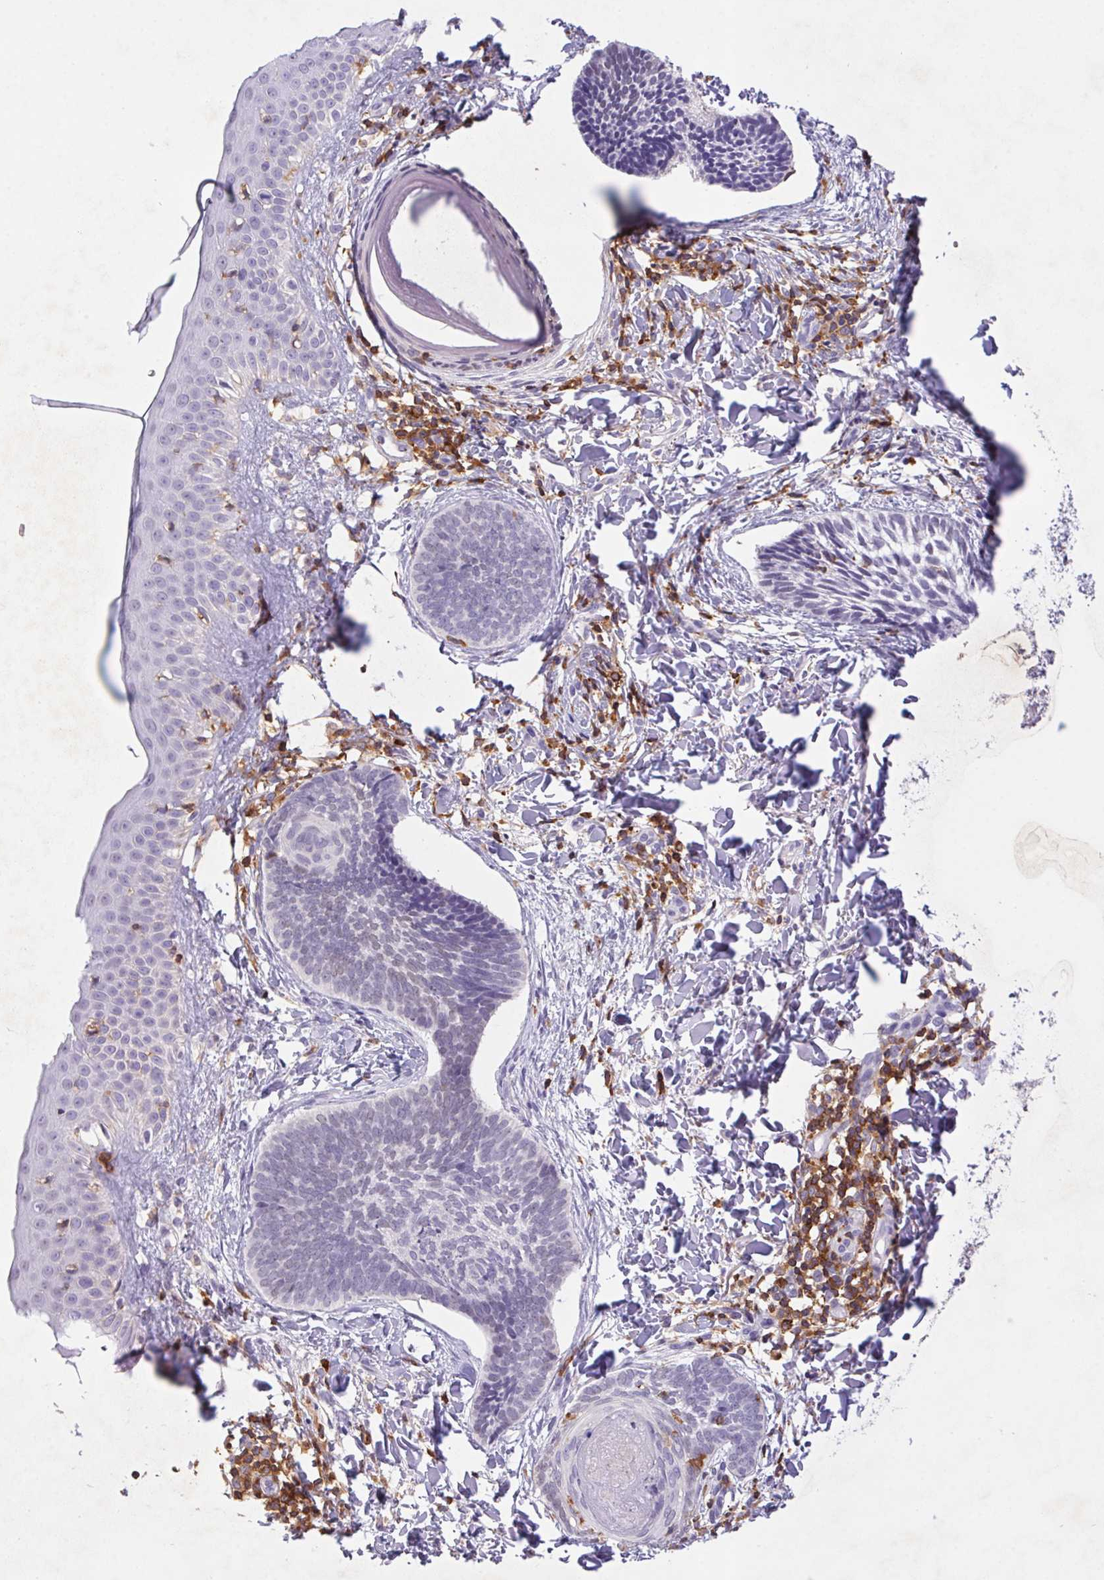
{"staining": {"intensity": "negative", "quantity": "none", "location": "none"}, "tissue": "skin cancer", "cell_type": "Tumor cells", "image_type": "cancer", "snomed": [{"axis": "morphology", "description": "Normal tissue, NOS"}, {"axis": "morphology", "description": "Basal cell carcinoma"}, {"axis": "topography", "description": "Skin"}], "caption": "High magnification brightfield microscopy of basal cell carcinoma (skin) stained with DAB (brown) and counterstained with hematoxylin (blue): tumor cells show no significant expression.", "gene": "APBB1IP", "patient": {"sex": "male", "age": 46}}